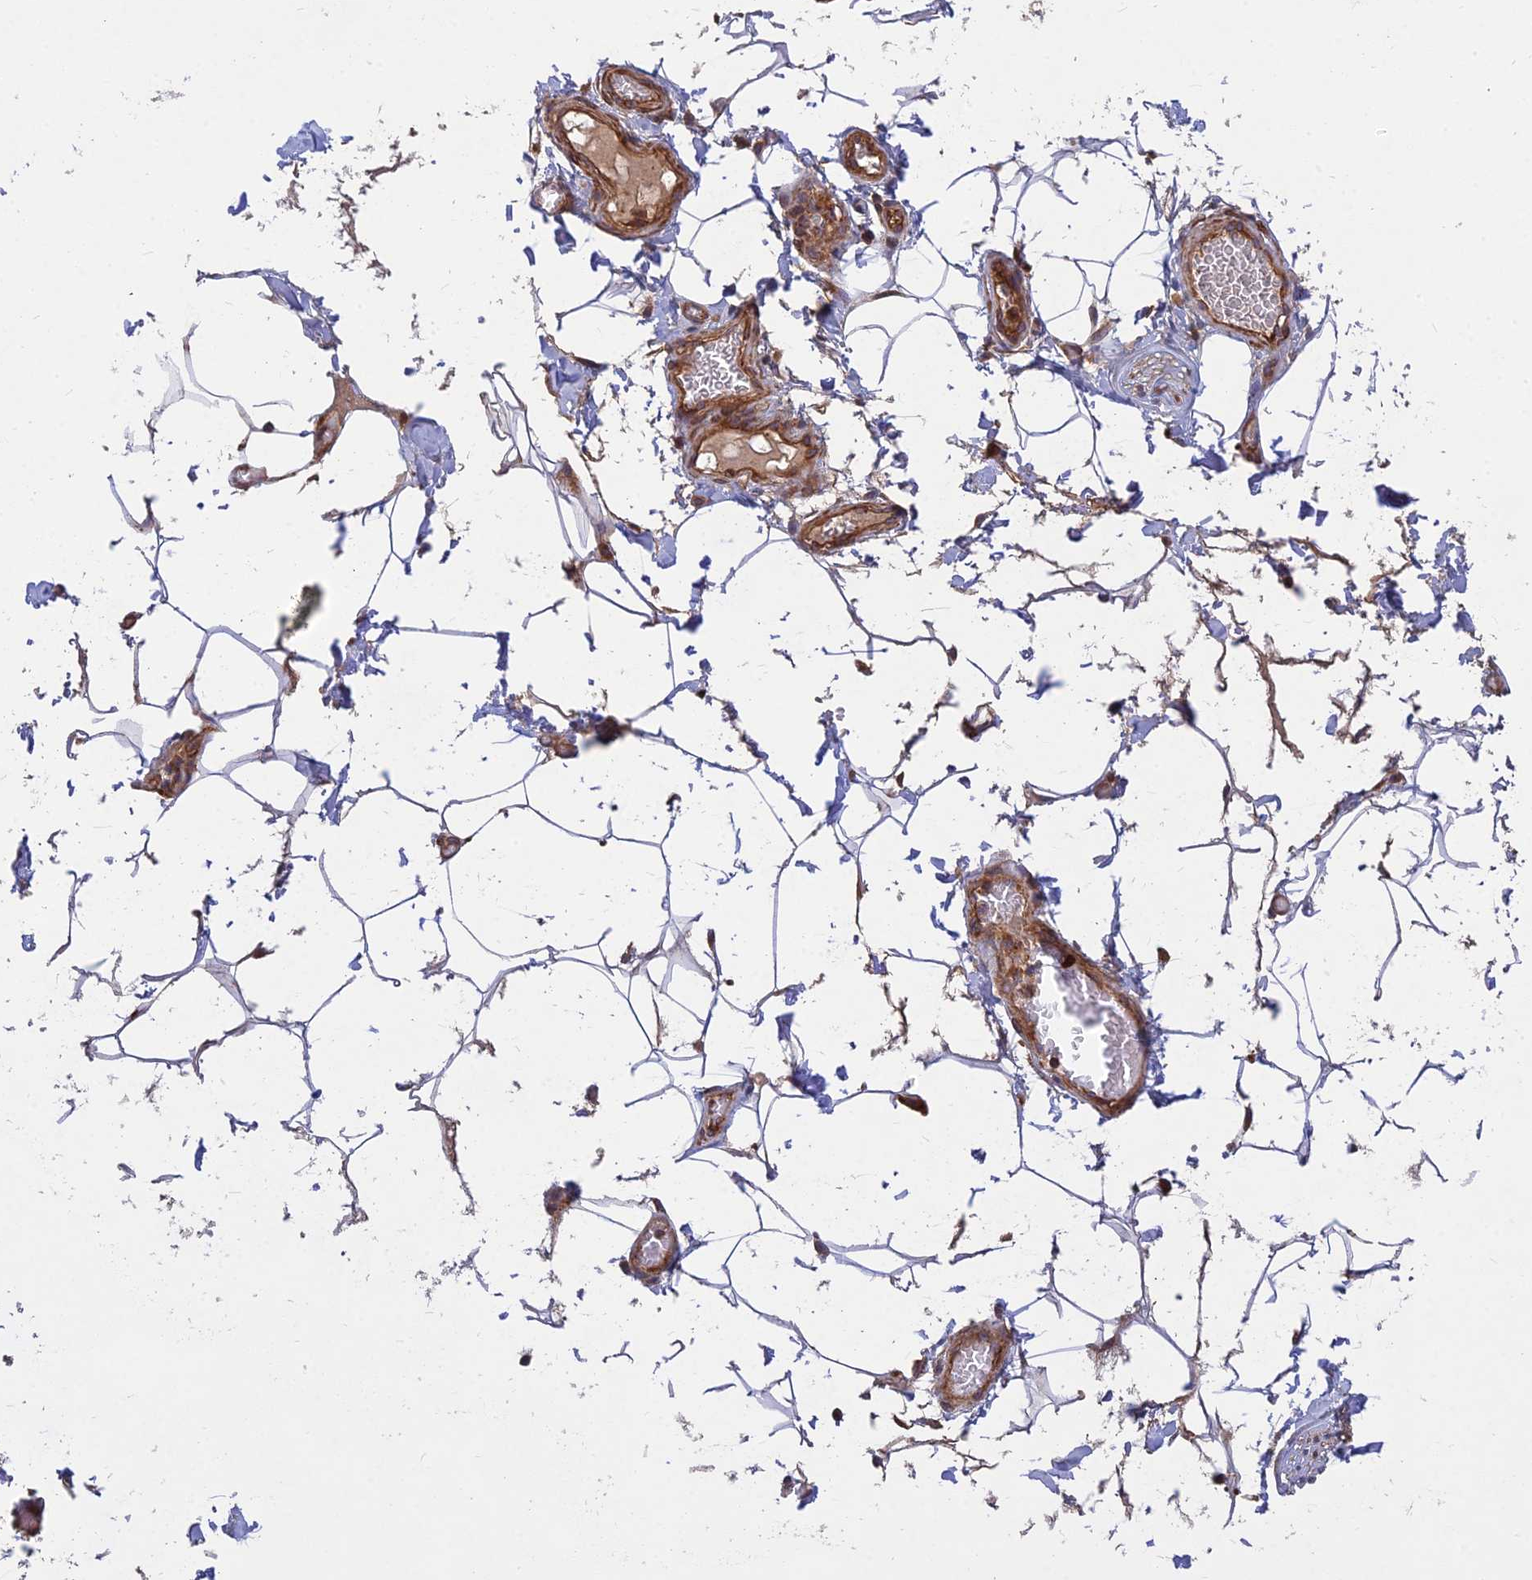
{"staining": {"intensity": "moderate", "quantity": ">75%", "location": "cytoplasmic/membranous"}, "tissue": "adipose tissue", "cell_type": "Adipocytes", "image_type": "normal", "snomed": [{"axis": "morphology", "description": "Normal tissue, NOS"}, {"axis": "topography", "description": "Soft tissue"}, {"axis": "topography", "description": "Adipose tissue"}, {"axis": "topography", "description": "Vascular tissue"}, {"axis": "topography", "description": "Peripheral nerve tissue"}], "caption": "Protein expression analysis of benign human adipose tissue reveals moderate cytoplasmic/membranous expression in about >75% of adipocytes.", "gene": "RELCH", "patient": {"sex": "male", "age": 46}}